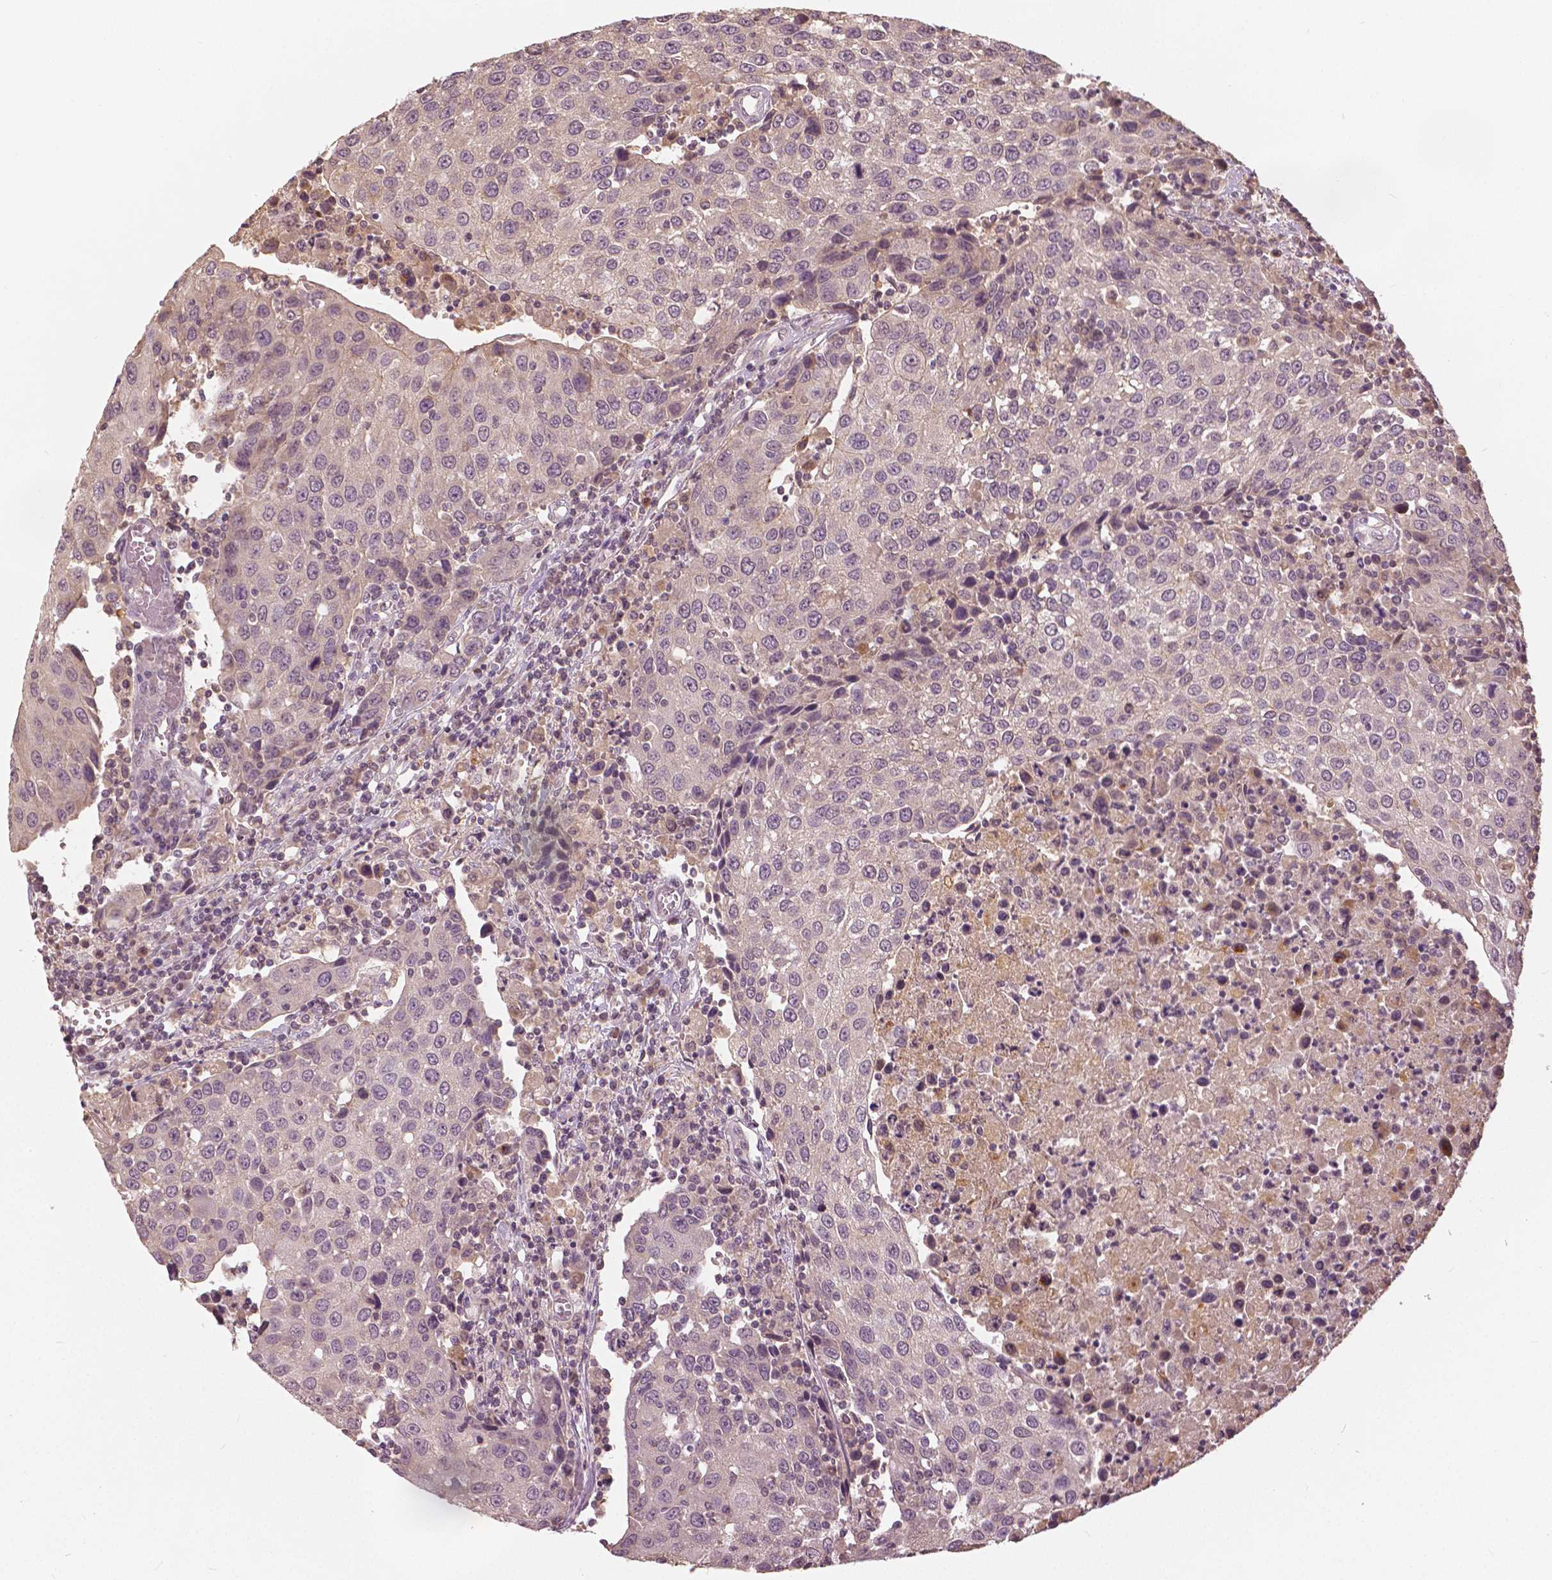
{"staining": {"intensity": "negative", "quantity": "none", "location": "none"}, "tissue": "urothelial cancer", "cell_type": "Tumor cells", "image_type": "cancer", "snomed": [{"axis": "morphology", "description": "Urothelial carcinoma, High grade"}, {"axis": "topography", "description": "Urinary bladder"}], "caption": "Immunohistochemical staining of urothelial carcinoma (high-grade) exhibits no significant positivity in tumor cells.", "gene": "ANGPTL4", "patient": {"sex": "female", "age": 85}}